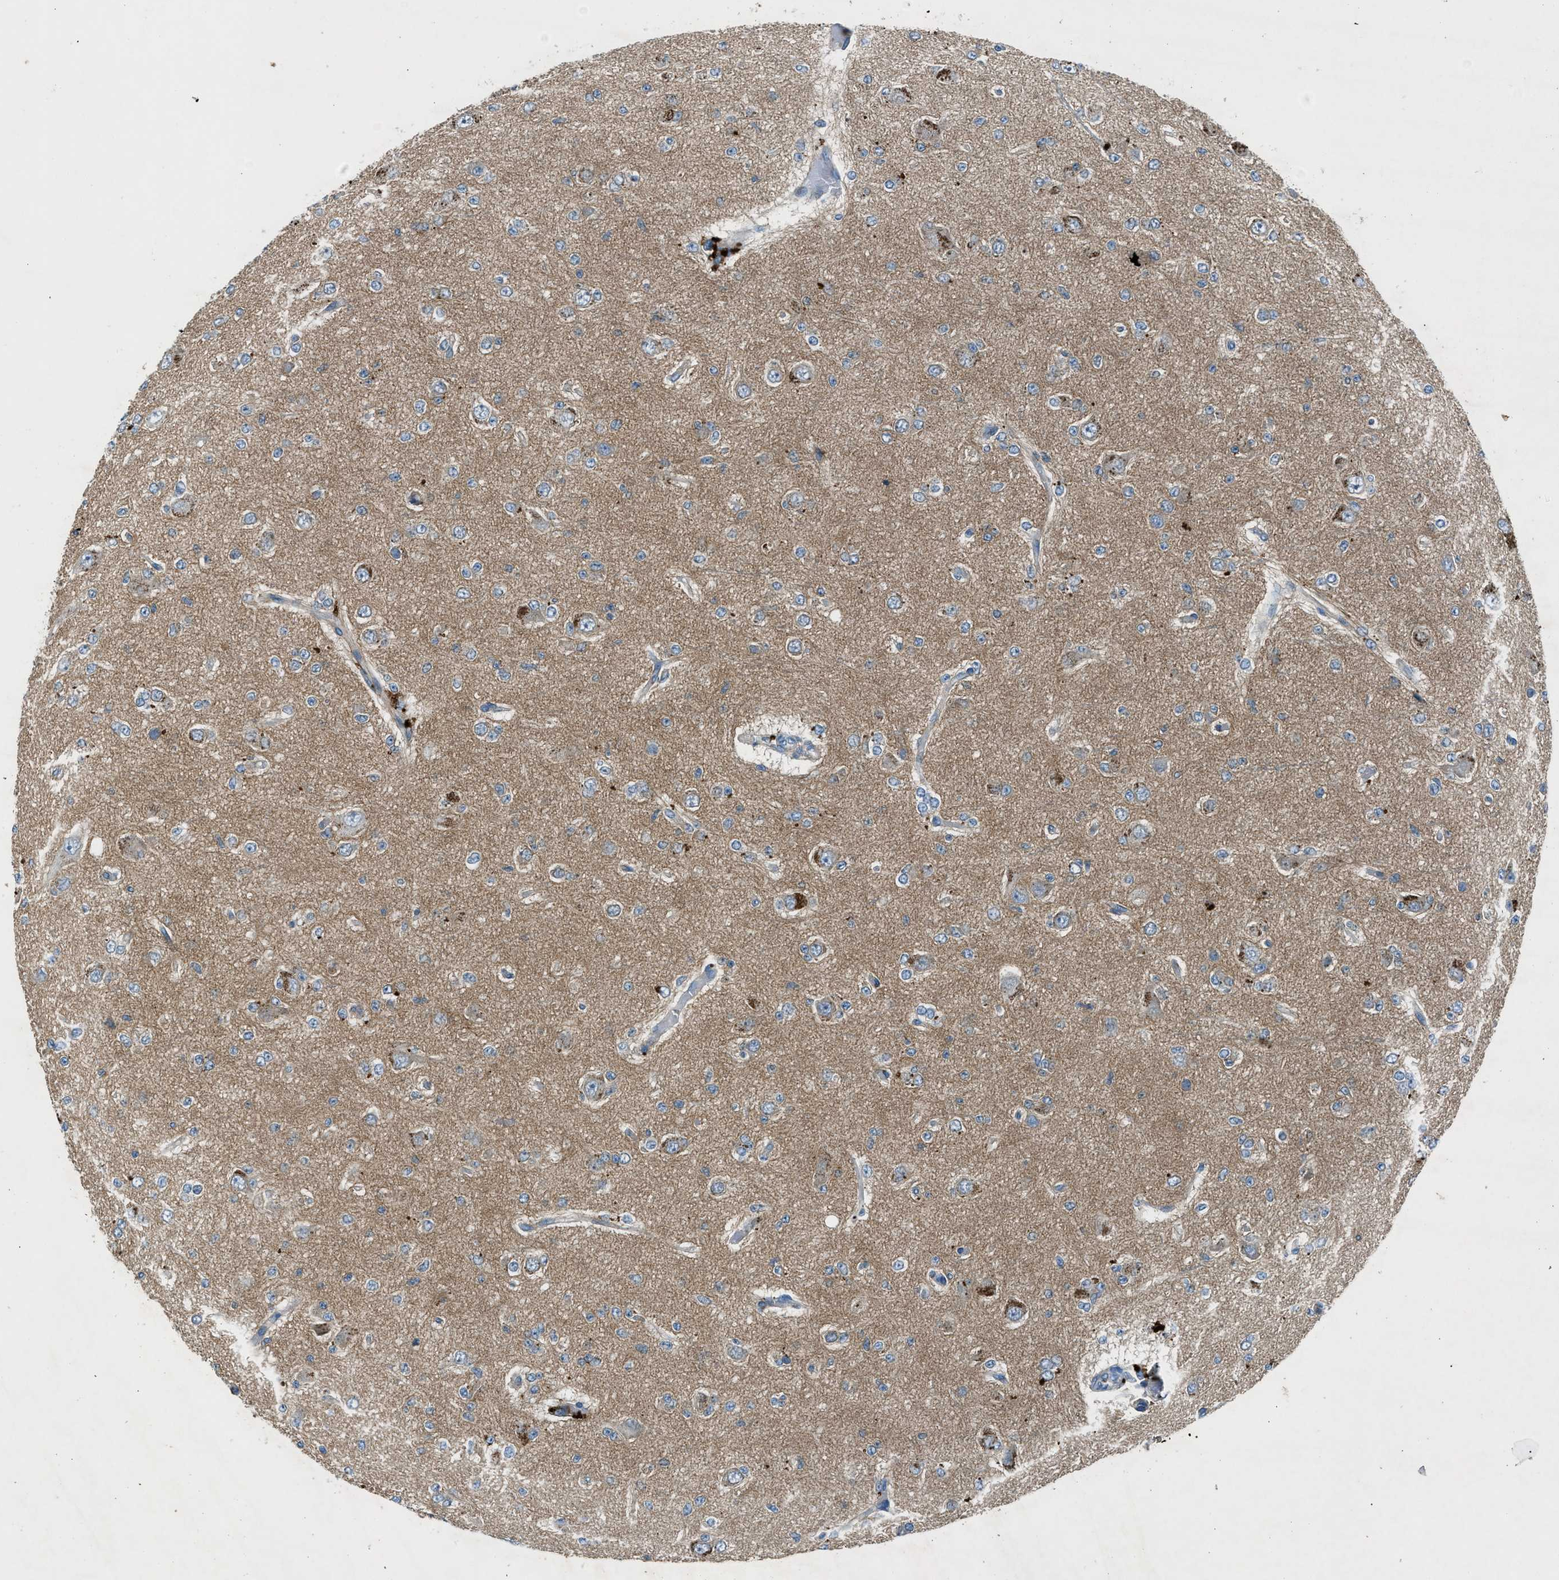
{"staining": {"intensity": "weak", "quantity": ">75%", "location": "cytoplasmic/membranous"}, "tissue": "glioma", "cell_type": "Tumor cells", "image_type": "cancer", "snomed": [{"axis": "morphology", "description": "Glioma, malignant, Low grade"}, {"axis": "topography", "description": "Brain"}], "caption": "IHC histopathology image of human low-grade glioma (malignant) stained for a protein (brown), which displays low levels of weak cytoplasmic/membranous staining in about >75% of tumor cells.", "gene": "BMP1", "patient": {"sex": "male", "age": 38}}